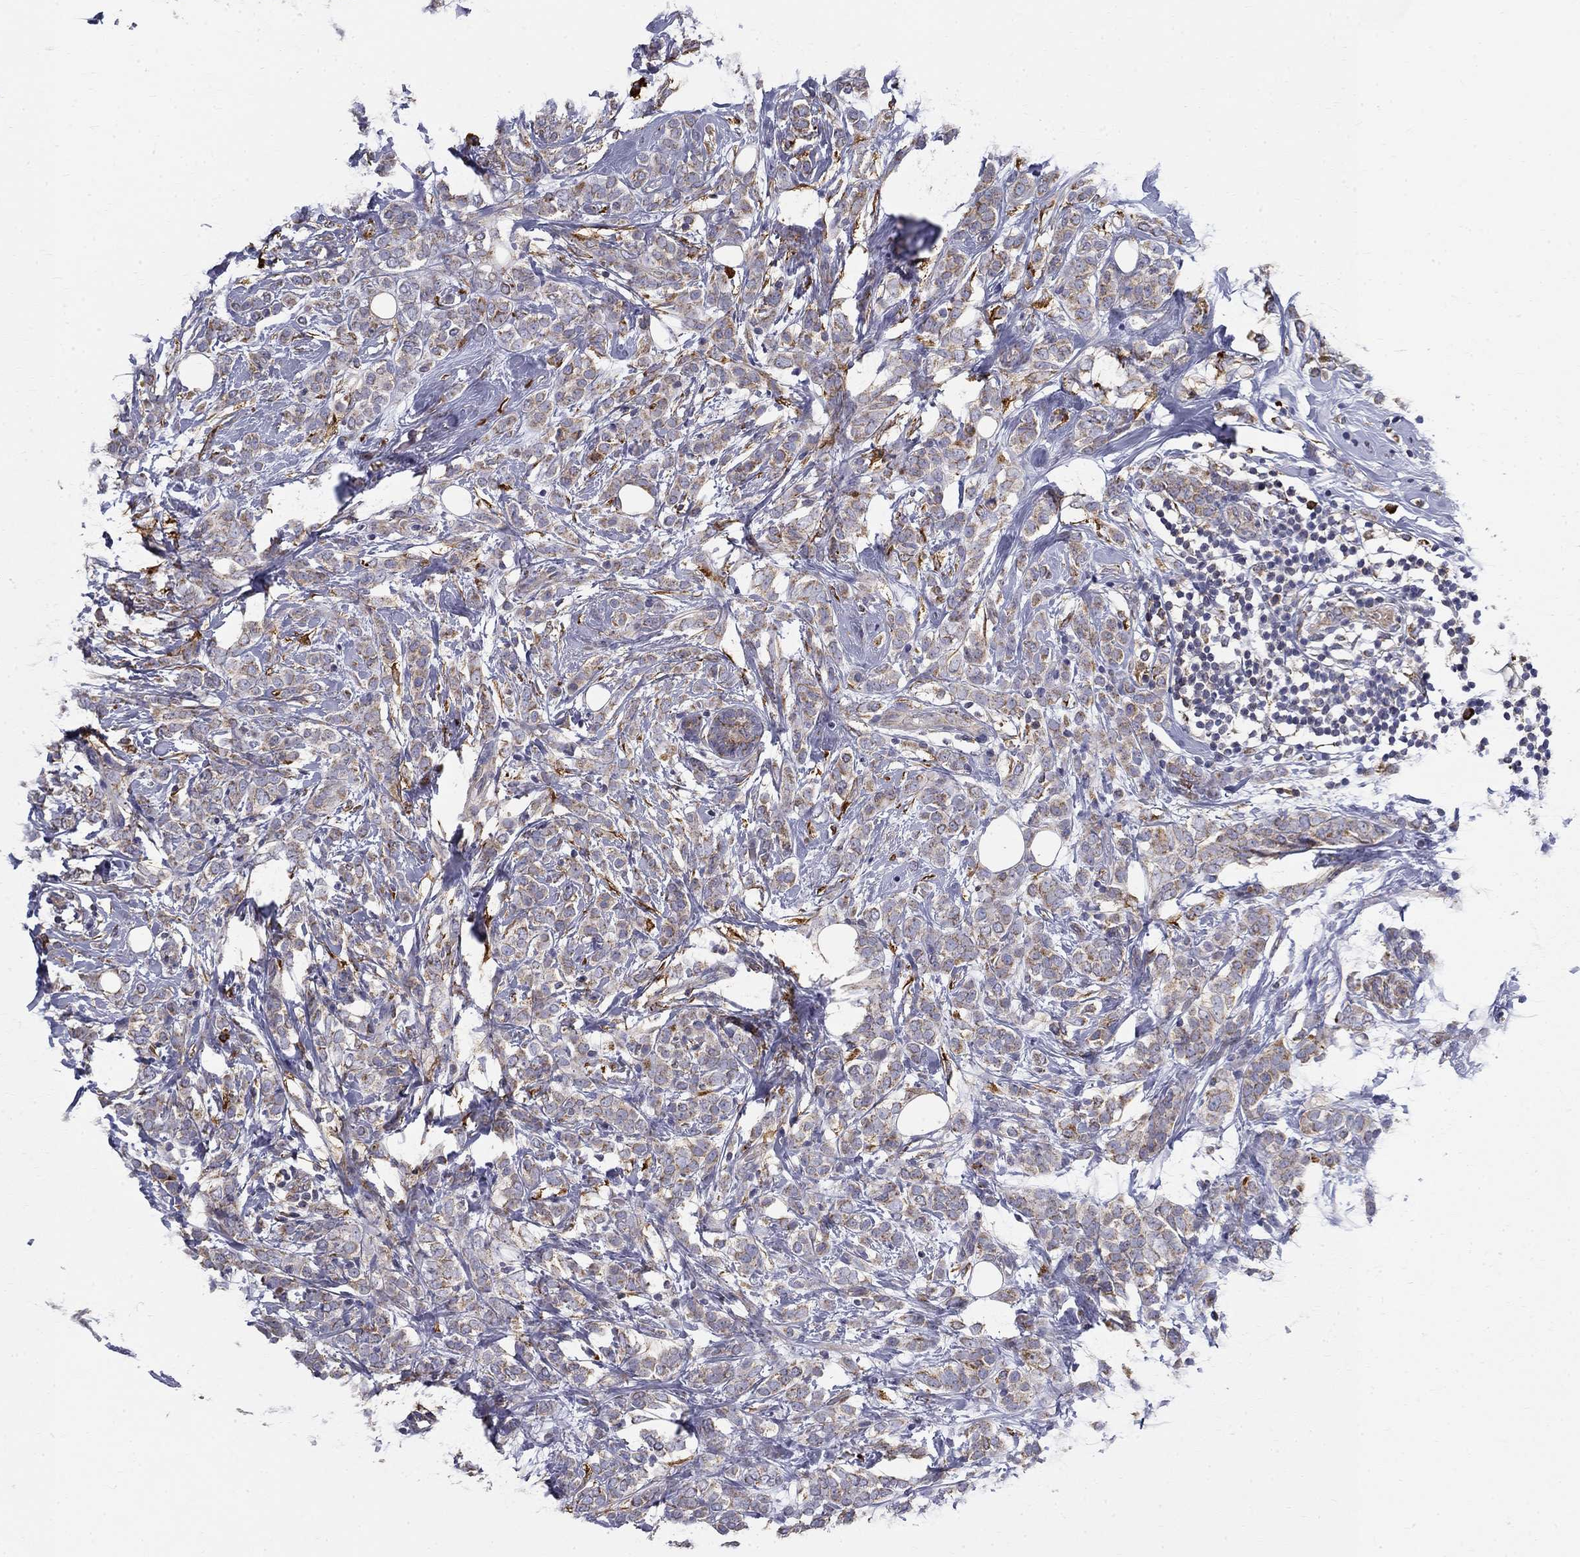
{"staining": {"intensity": "moderate", "quantity": "25%-75%", "location": "cytoplasmic/membranous"}, "tissue": "breast cancer", "cell_type": "Tumor cells", "image_type": "cancer", "snomed": [{"axis": "morphology", "description": "Lobular carcinoma"}, {"axis": "topography", "description": "Breast"}], "caption": "The photomicrograph exhibits immunohistochemical staining of lobular carcinoma (breast). There is moderate cytoplasmic/membranous positivity is present in about 25%-75% of tumor cells.", "gene": "PRDX4", "patient": {"sex": "female", "age": 49}}